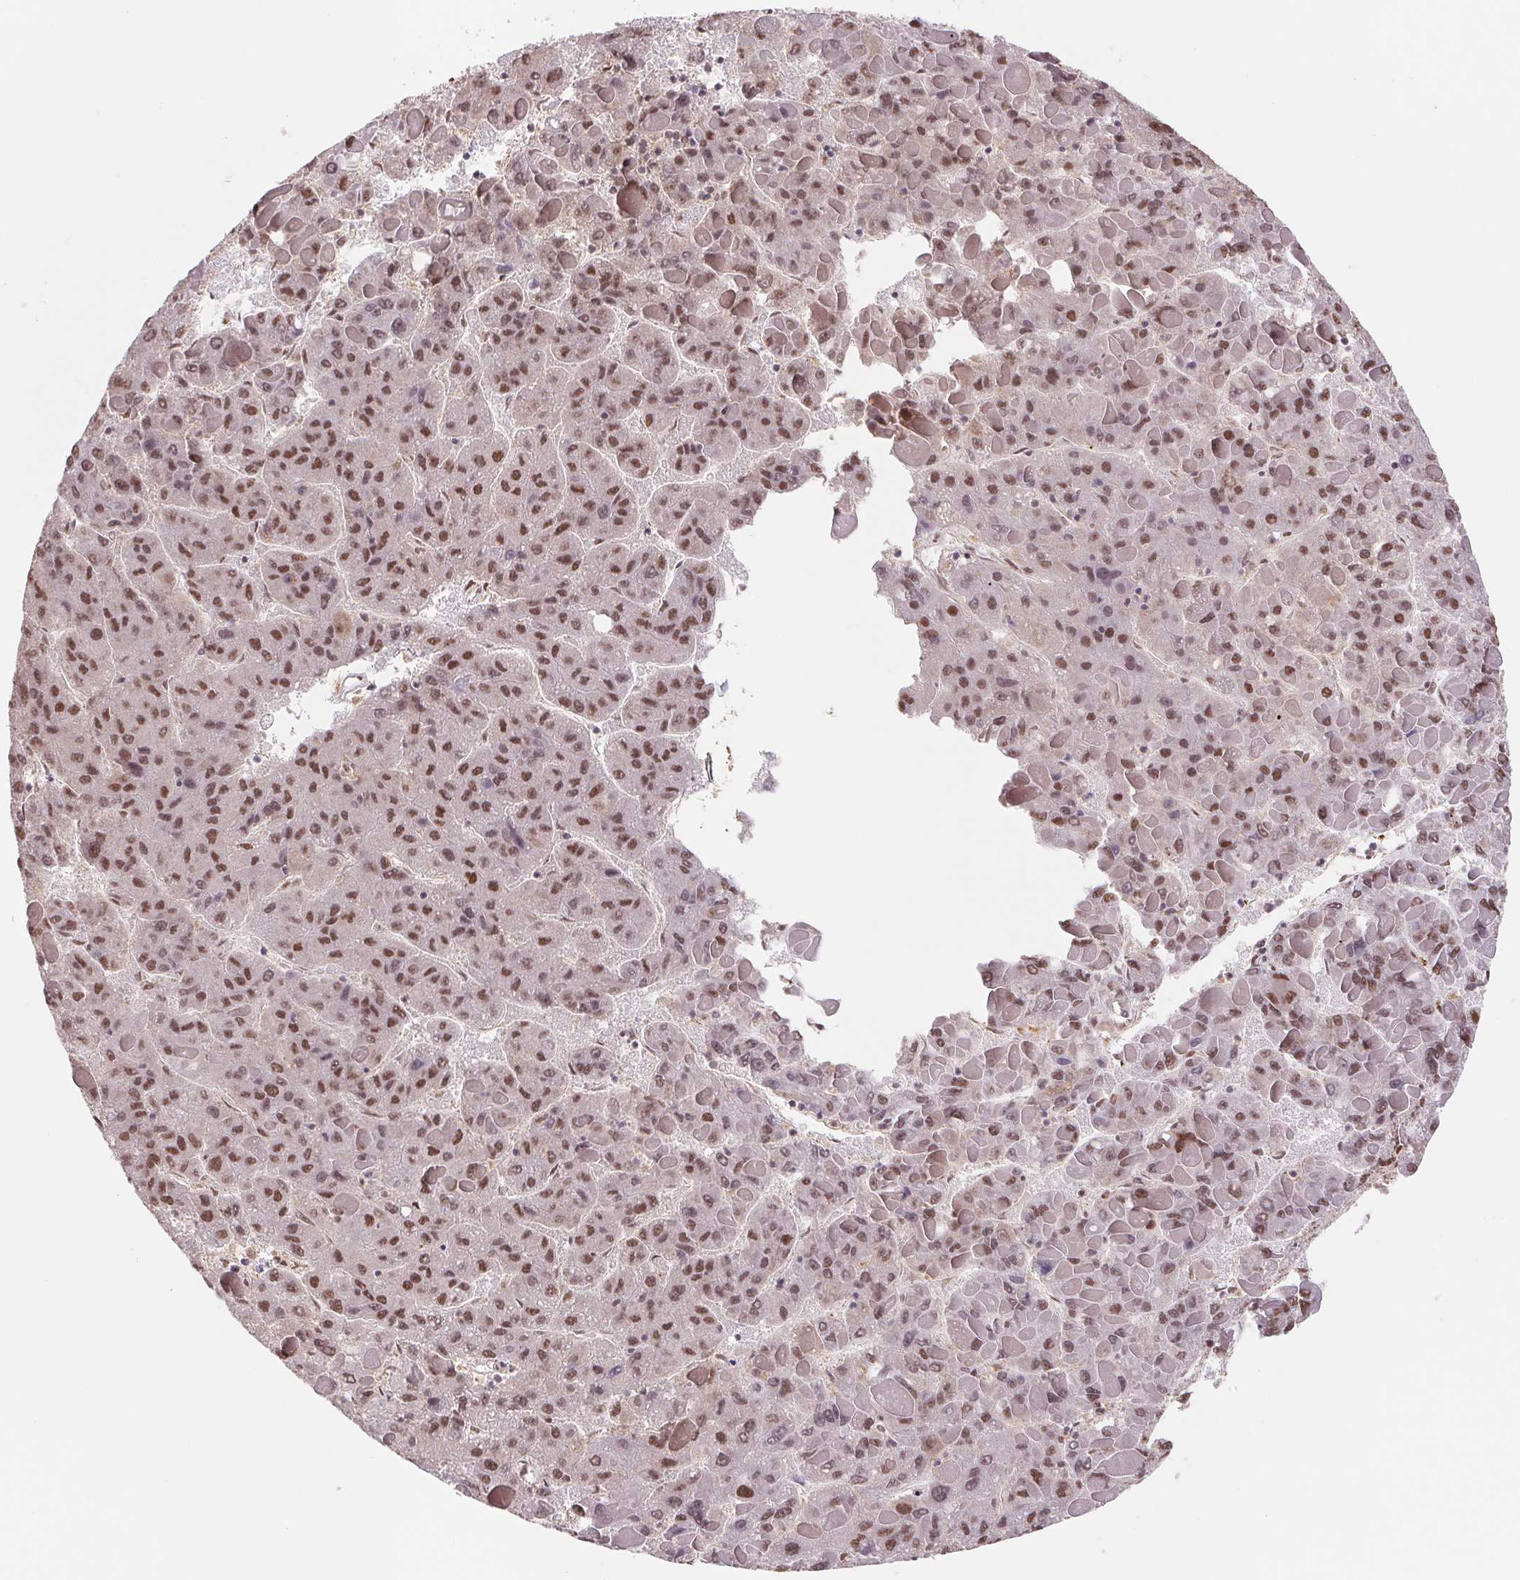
{"staining": {"intensity": "moderate", "quantity": ">75%", "location": "nuclear"}, "tissue": "liver cancer", "cell_type": "Tumor cells", "image_type": "cancer", "snomed": [{"axis": "morphology", "description": "Carcinoma, Hepatocellular, NOS"}, {"axis": "topography", "description": "Liver"}], "caption": "Liver hepatocellular carcinoma tissue exhibits moderate nuclear expression in approximately >75% of tumor cells, visualized by immunohistochemistry.", "gene": "SNRPG", "patient": {"sex": "female", "age": 82}}